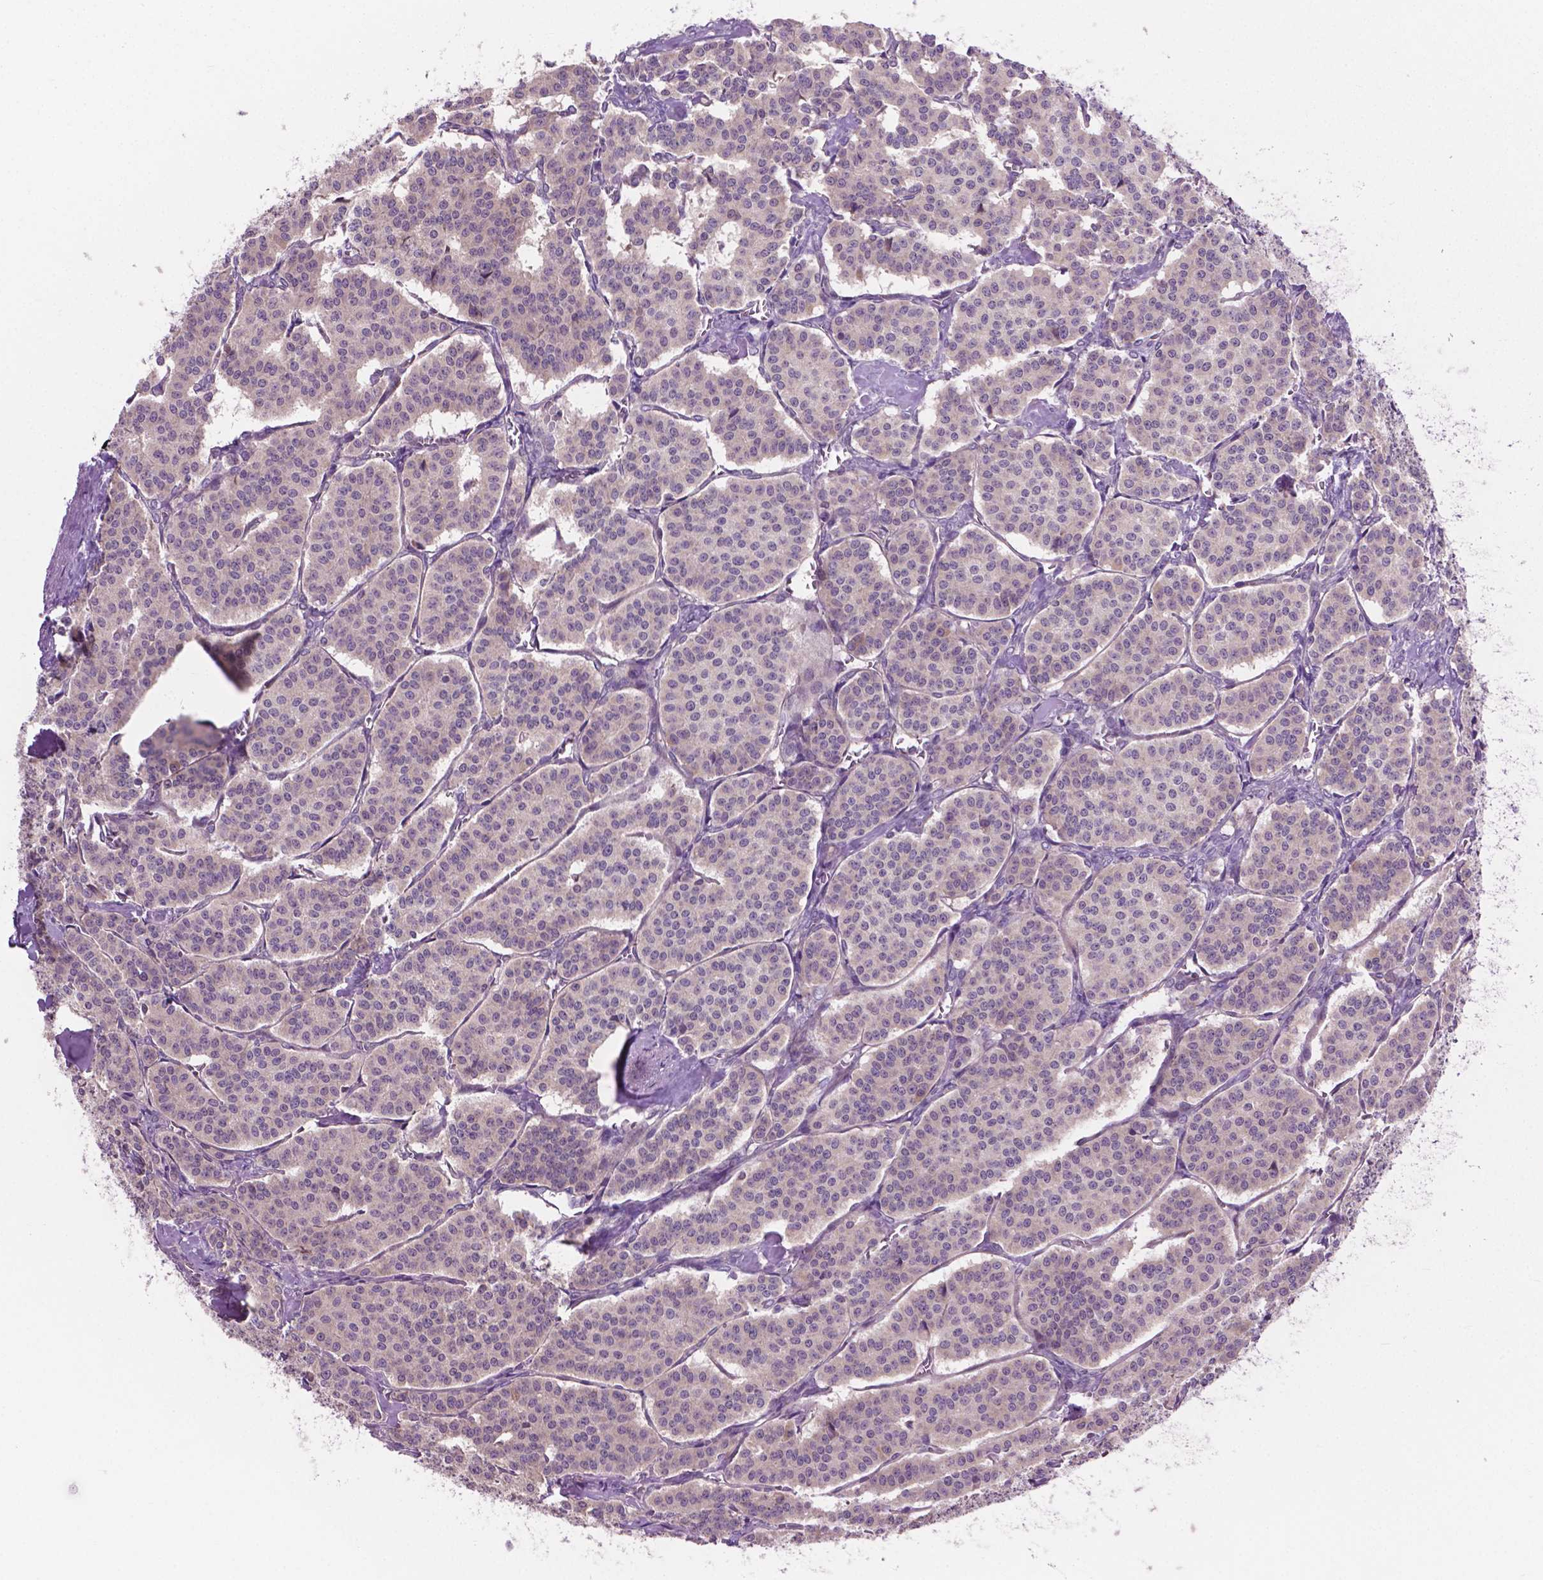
{"staining": {"intensity": "negative", "quantity": "none", "location": "none"}, "tissue": "carcinoid", "cell_type": "Tumor cells", "image_type": "cancer", "snomed": [{"axis": "morphology", "description": "Carcinoid, malignant, NOS"}, {"axis": "topography", "description": "Lung"}], "caption": "High magnification brightfield microscopy of carcinoid (malignant) stained with DAB (brown) and counterstained with hematoxylin (blue): tumor cells show no significant staining.", "gene": "MZT1", "patient": {"sex": "female", "age": 46}}